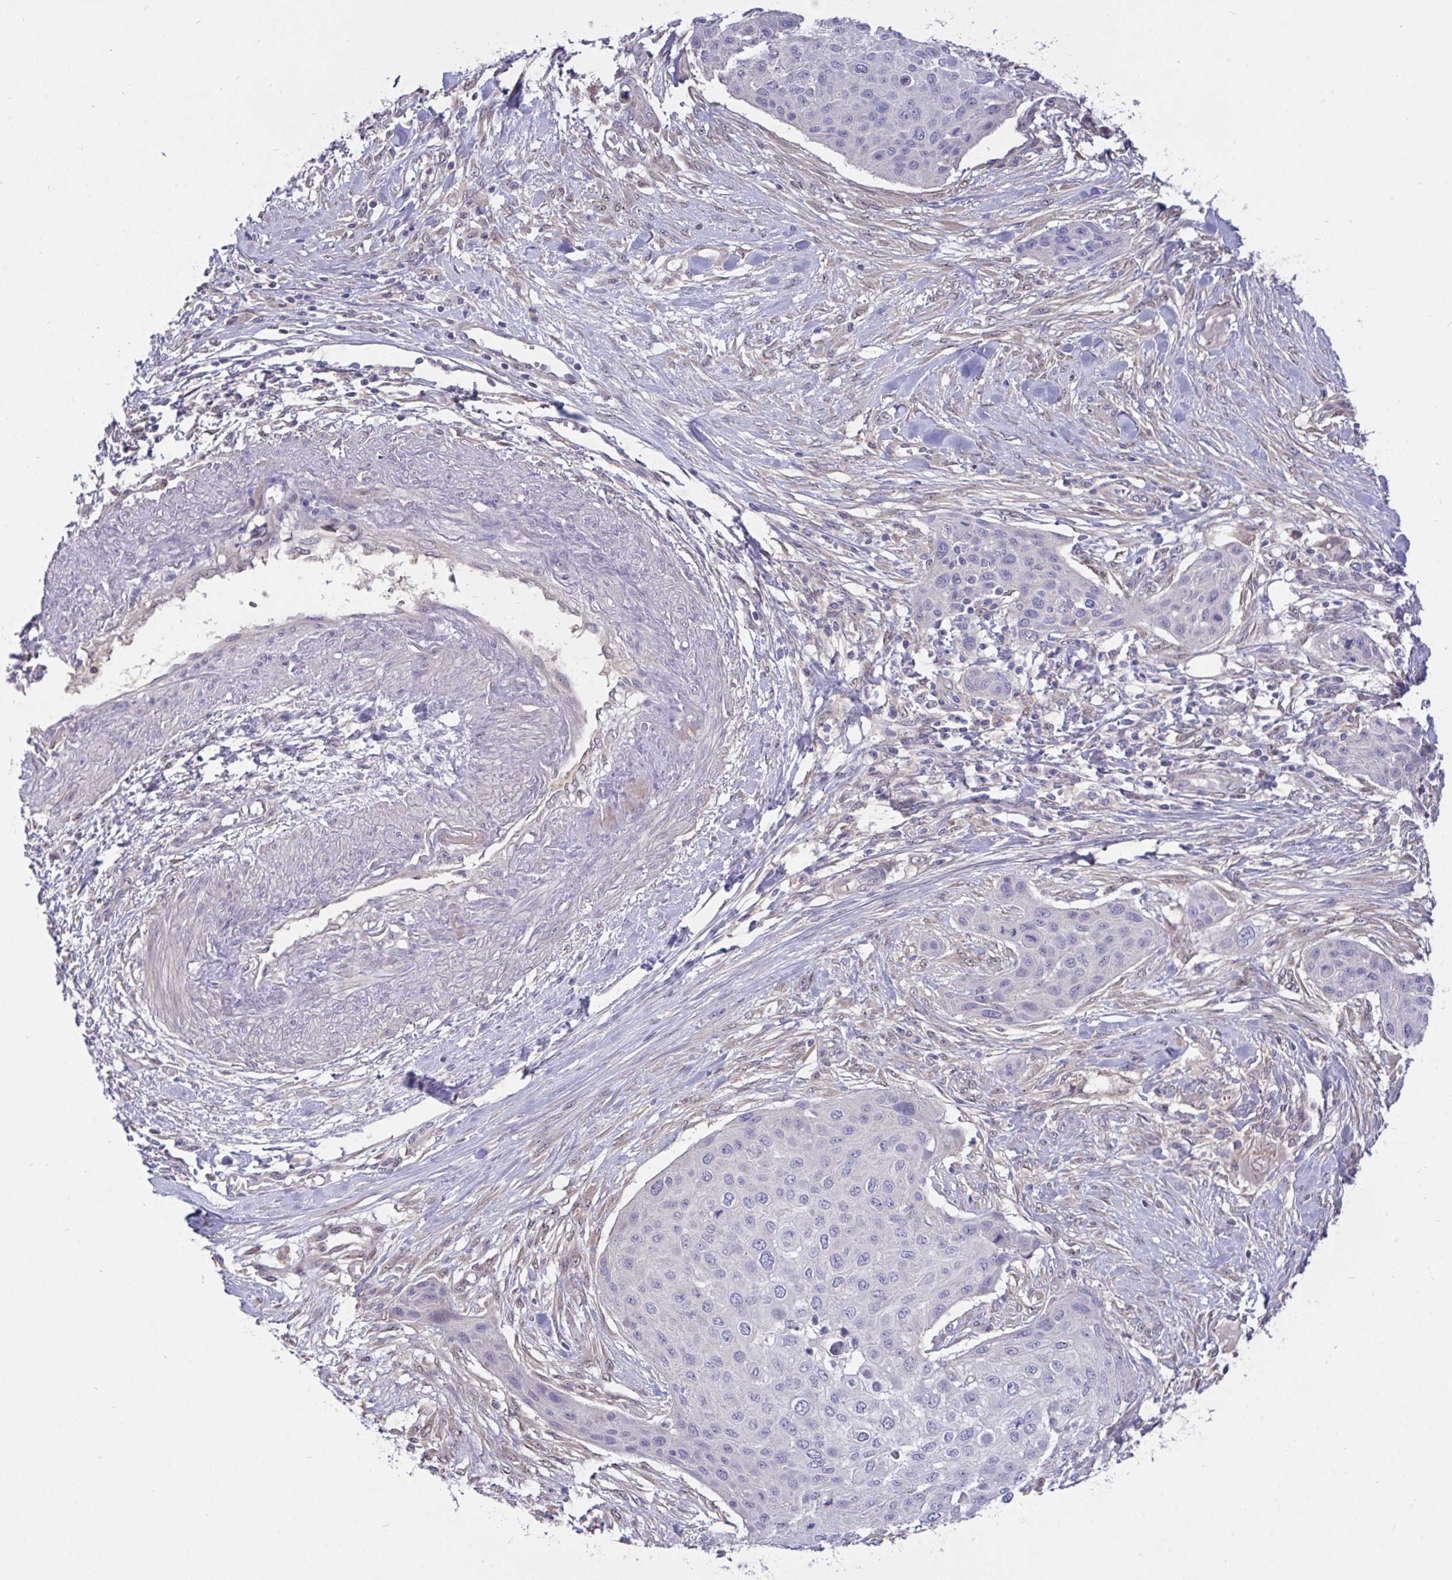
{"staining": {"intensity": "negative", "quantity": "none", "location": "none"}, "tissue": "skin cancer", "cell_type": "Tumor cells", "image_type": "cancer", "snomed": [{"axis": "morphology", "description": "Squamous cell carcinoma, NOS"}, {"axis": "topography", "description": "Skin"}], "caption": "A high-resolution image shows immunohistochemistry staining of skin cancer (squamous cell carcinoma), which reveals no significant staining in tumor cells.", "gene": "L3HYPDH", "patient": {"sex": "female", "age": 87}}